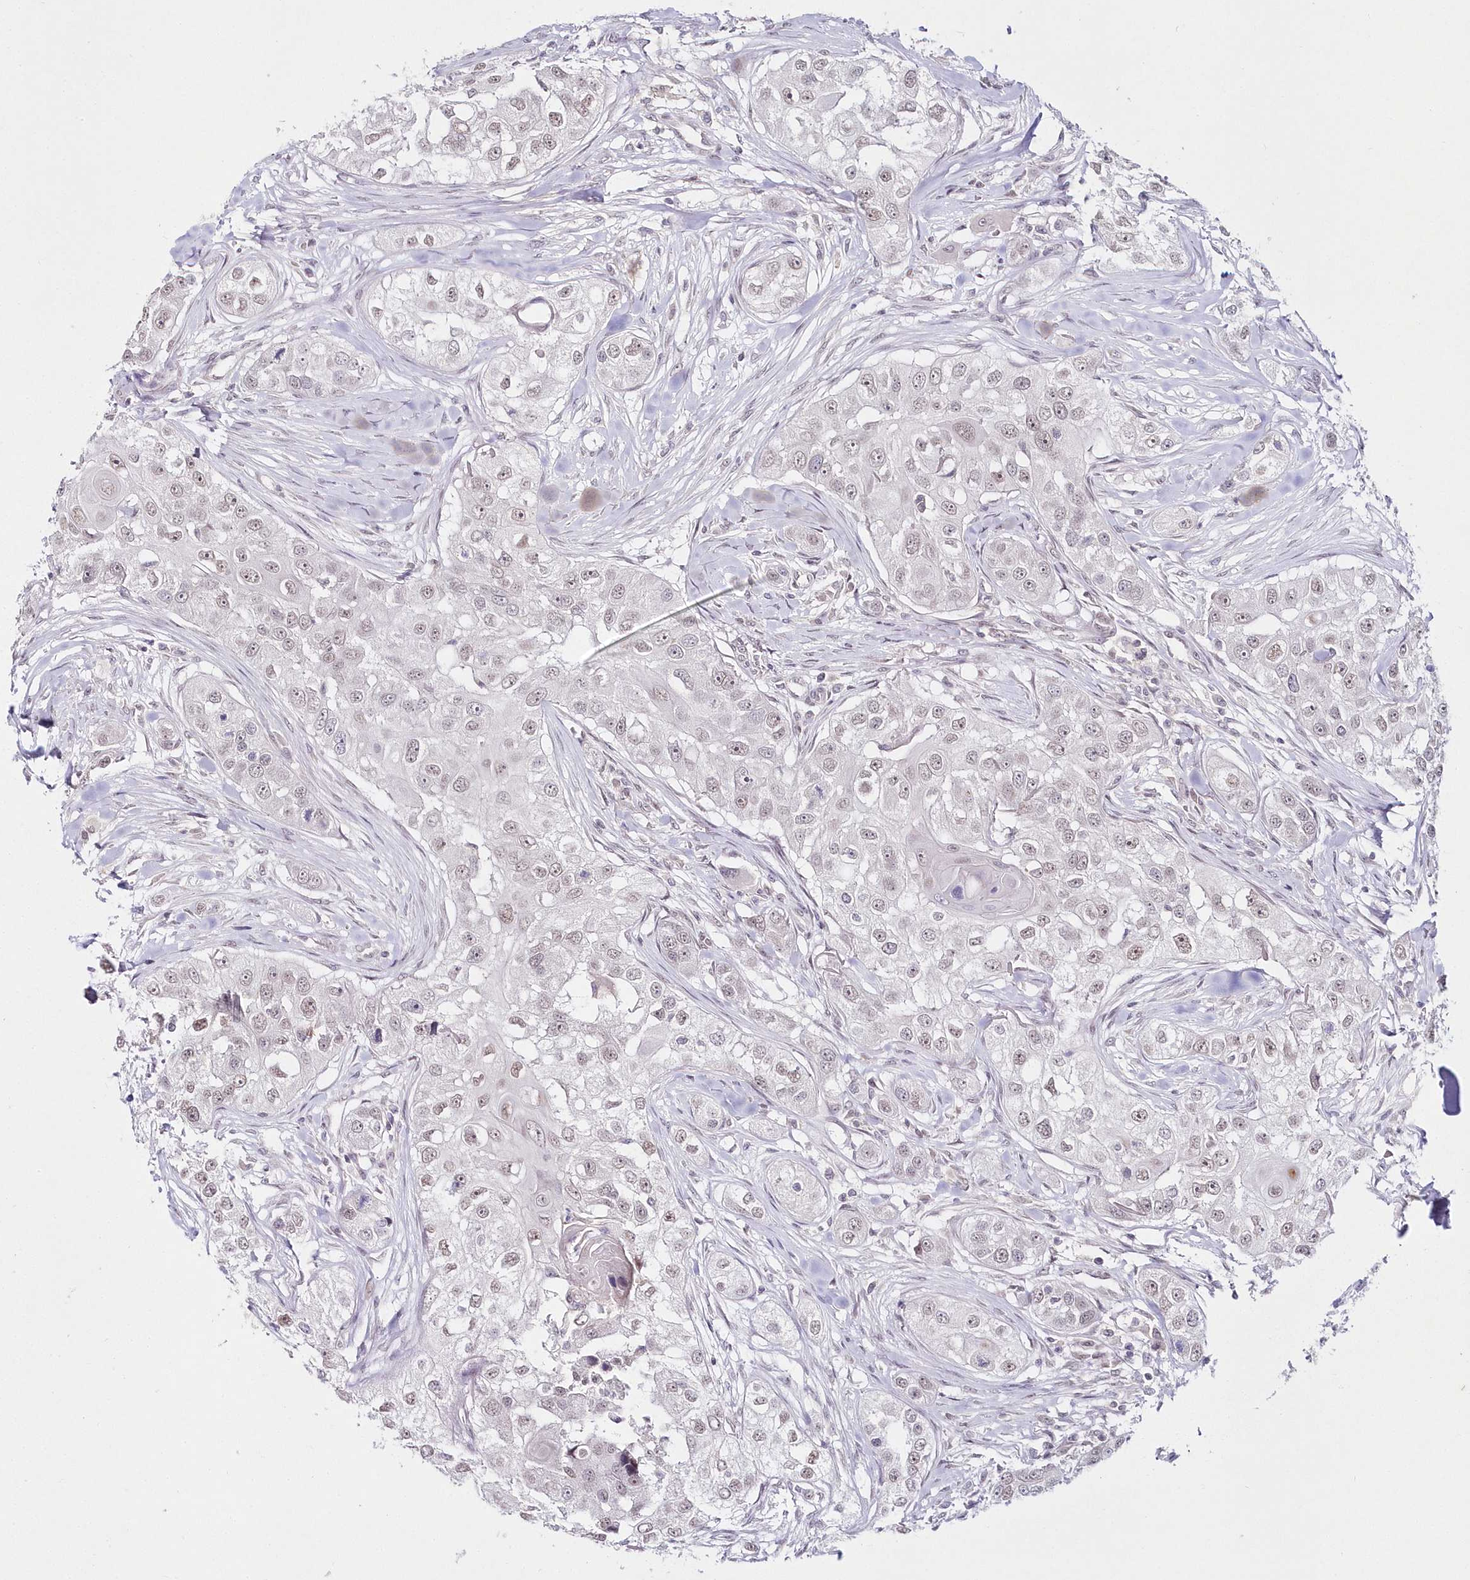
{"staining": {"intensity": "weak", "quantity": "25%-75%", "location": "nuclear"}, "tissue": "head and neck cancer", "cell_type": "Tumor cells", "image_type": "cancer", "snomed": [{"axis": "morphology", "description": "Normal tissue, NOS"}, {"axis": "morphology", "description": "Squamous cell carcinoma, NOS"}, {"axis": "topography", "description": "Skeletal muscle"}, {"axis": "topography", "description": "Head-Neck"}], "caption": "Immunohistochemical staining of human squamous cell carcinoma (head and neck) reveals low levels of weak nuclear protein expression in about 25%-75% of tumor cells.", "gene": "HYCC2", "patient": {"sex": "male", "age": 51}}